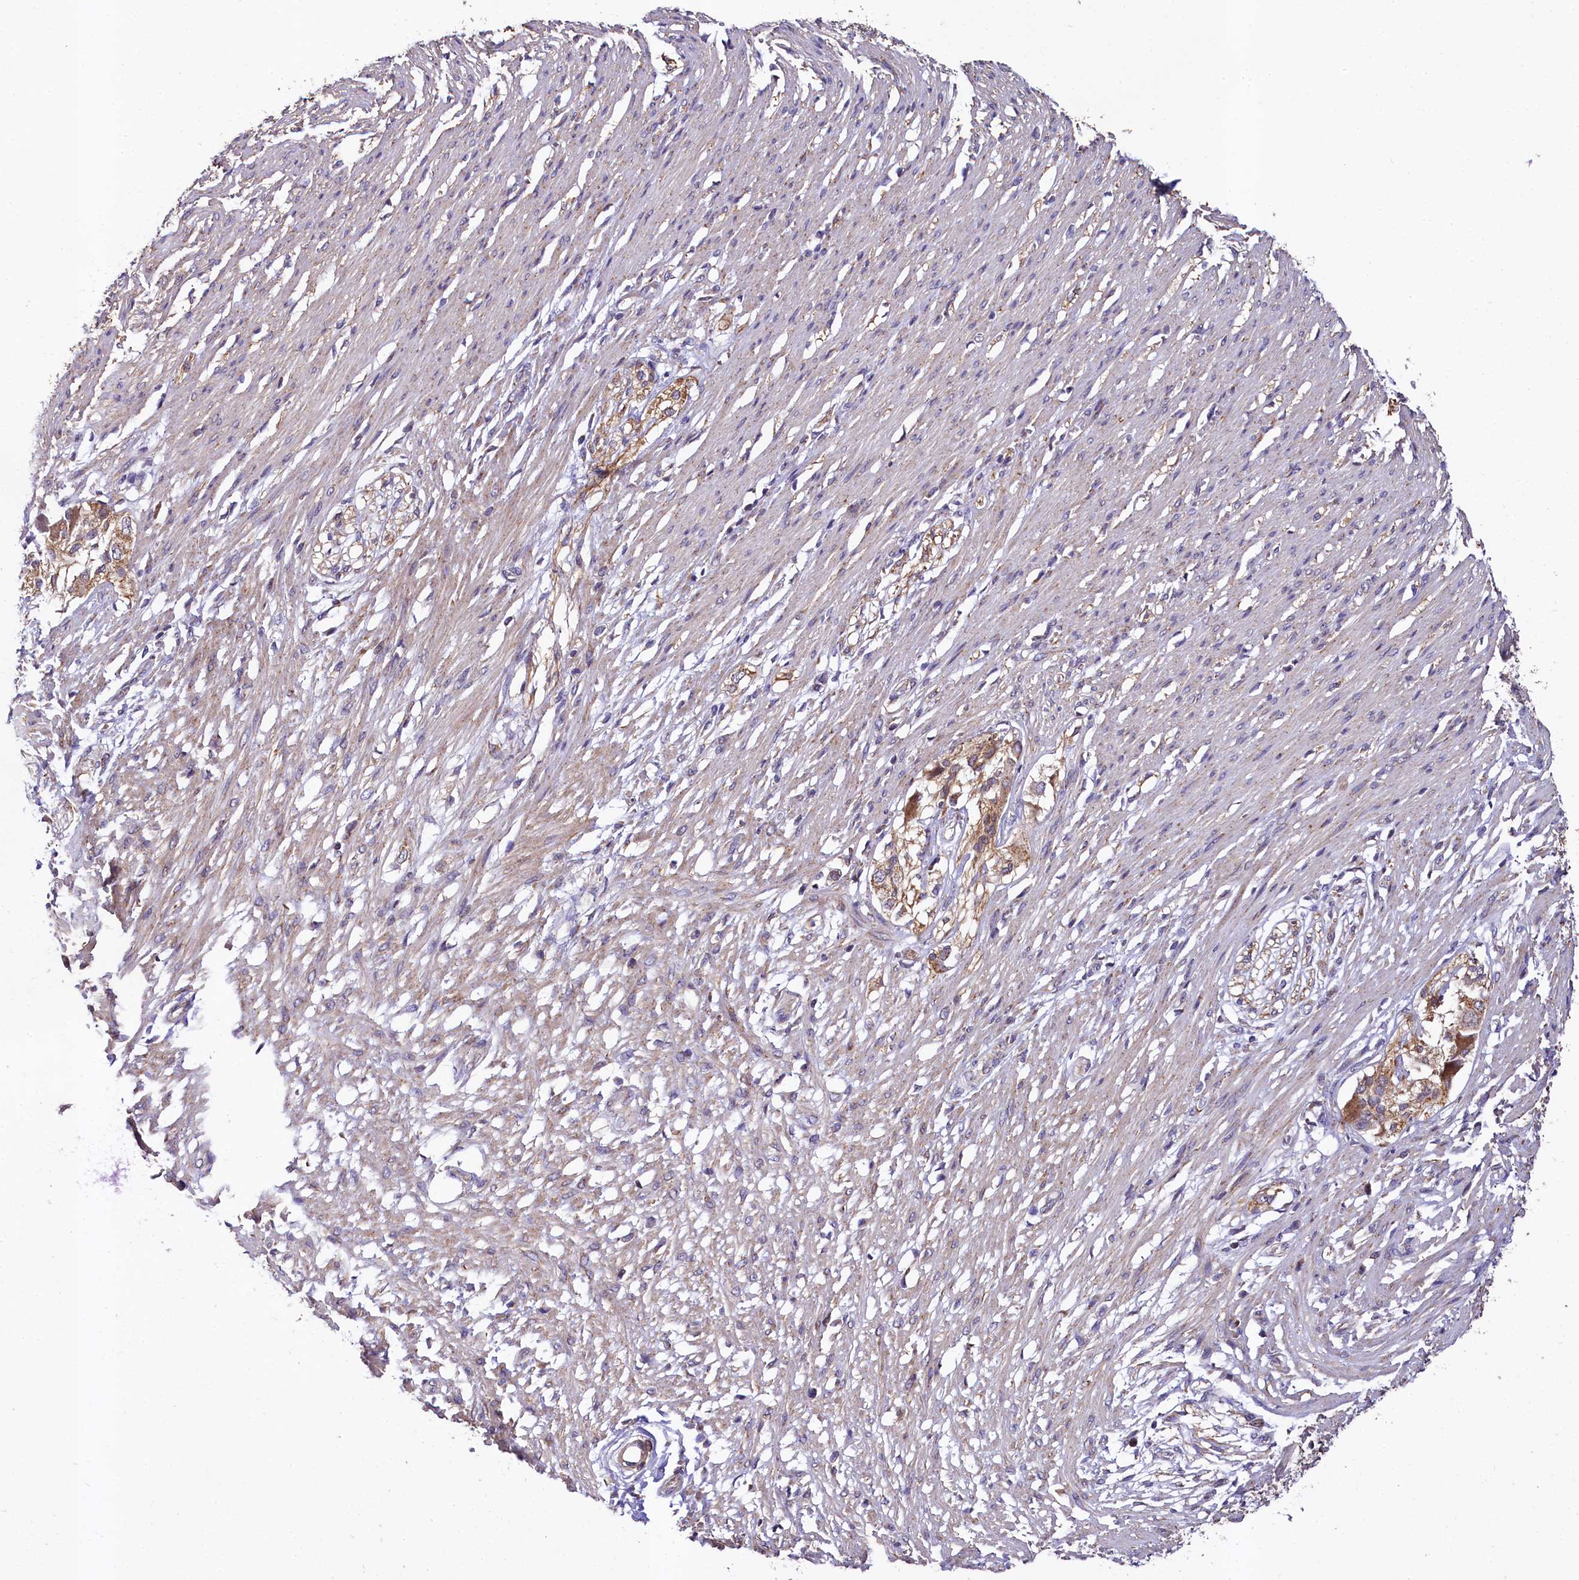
{"staining": {"intensity": "negative", "quantity": "none", "location": "none"}, "tissue": "smooth muscle", "cell_type": "Smooth muscle cells", "image_type": "normal", "snomed": [{"axis": "morphology", "description": "Normal tissue, NOS"}, {"axis": "morphology", "description": "Adenocarcinoma, NOS"}, {"axis": "topography", "description": "Colon"}, {"axis": "topography", "description": "Peripheral nerve tissue"}], "caption": "This is an immunohistochemistry (IHC) micrograph of unremarkable human smooth muscle. There is no staining in smooth muscle cells.", "gene": "SPRYD3", "patient": {"sex": "male", "age": 14}}